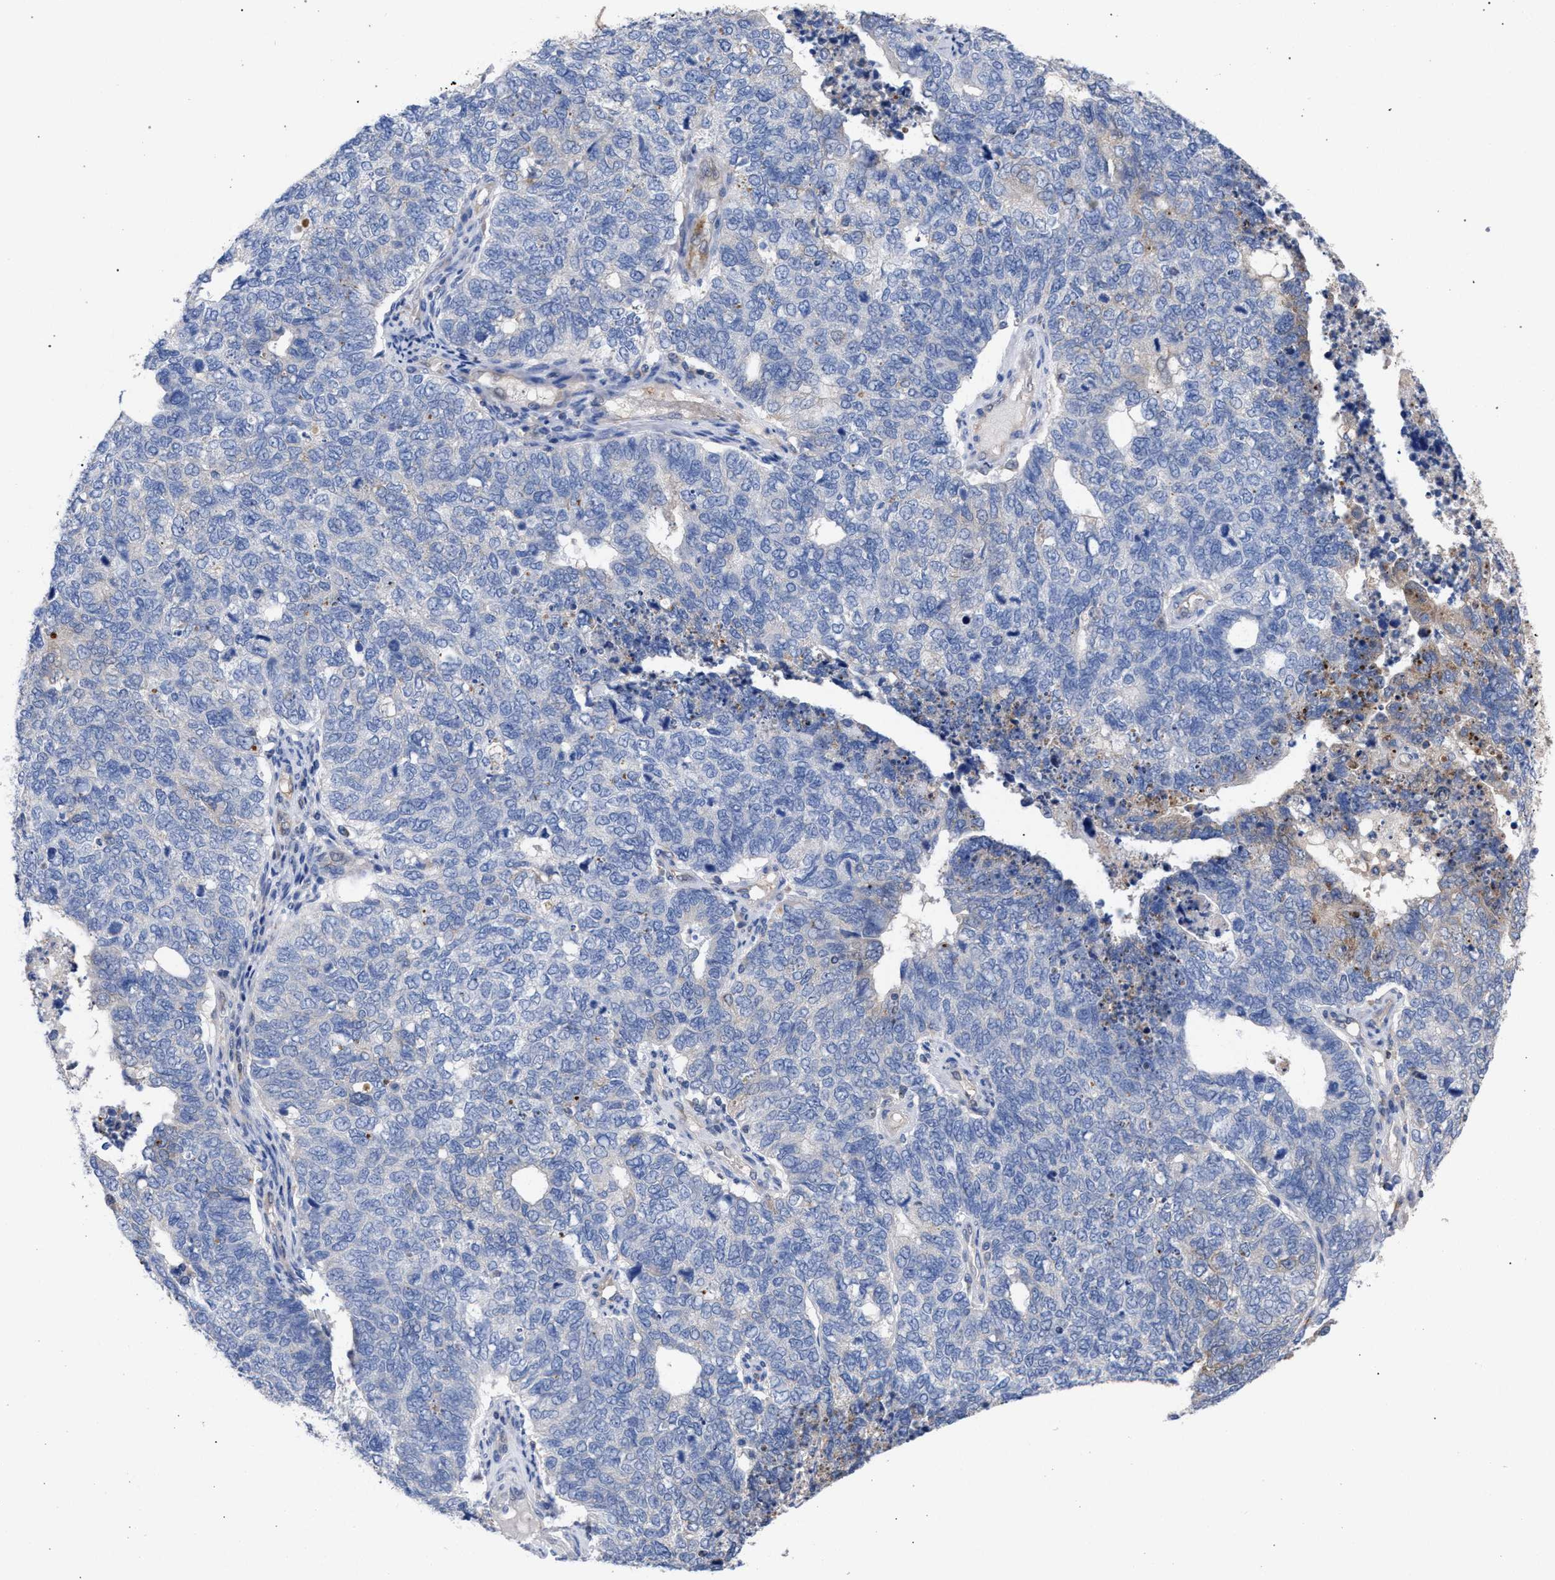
{"staining": {"intensity": "weak", "quantity": "<25%", "location": "cytoplasmic/membranous"}, "tissue": "cervical cancer", "cell_type": "Tumor cells", "image_type": "cancer", "snomed": [{"axis": "morphology", "description": "Squamous cell carcinoma, NOS"}, {"axis": "topography", "description": "Cervix"}], "caption": "A high-resolution photomicrograph shows IHC staining of squamous cell carcinoma (cervical), which displays no significant expression in tumor cells.", "gene": "GMPR", "patient": {"sex": "female", "age": 63}}